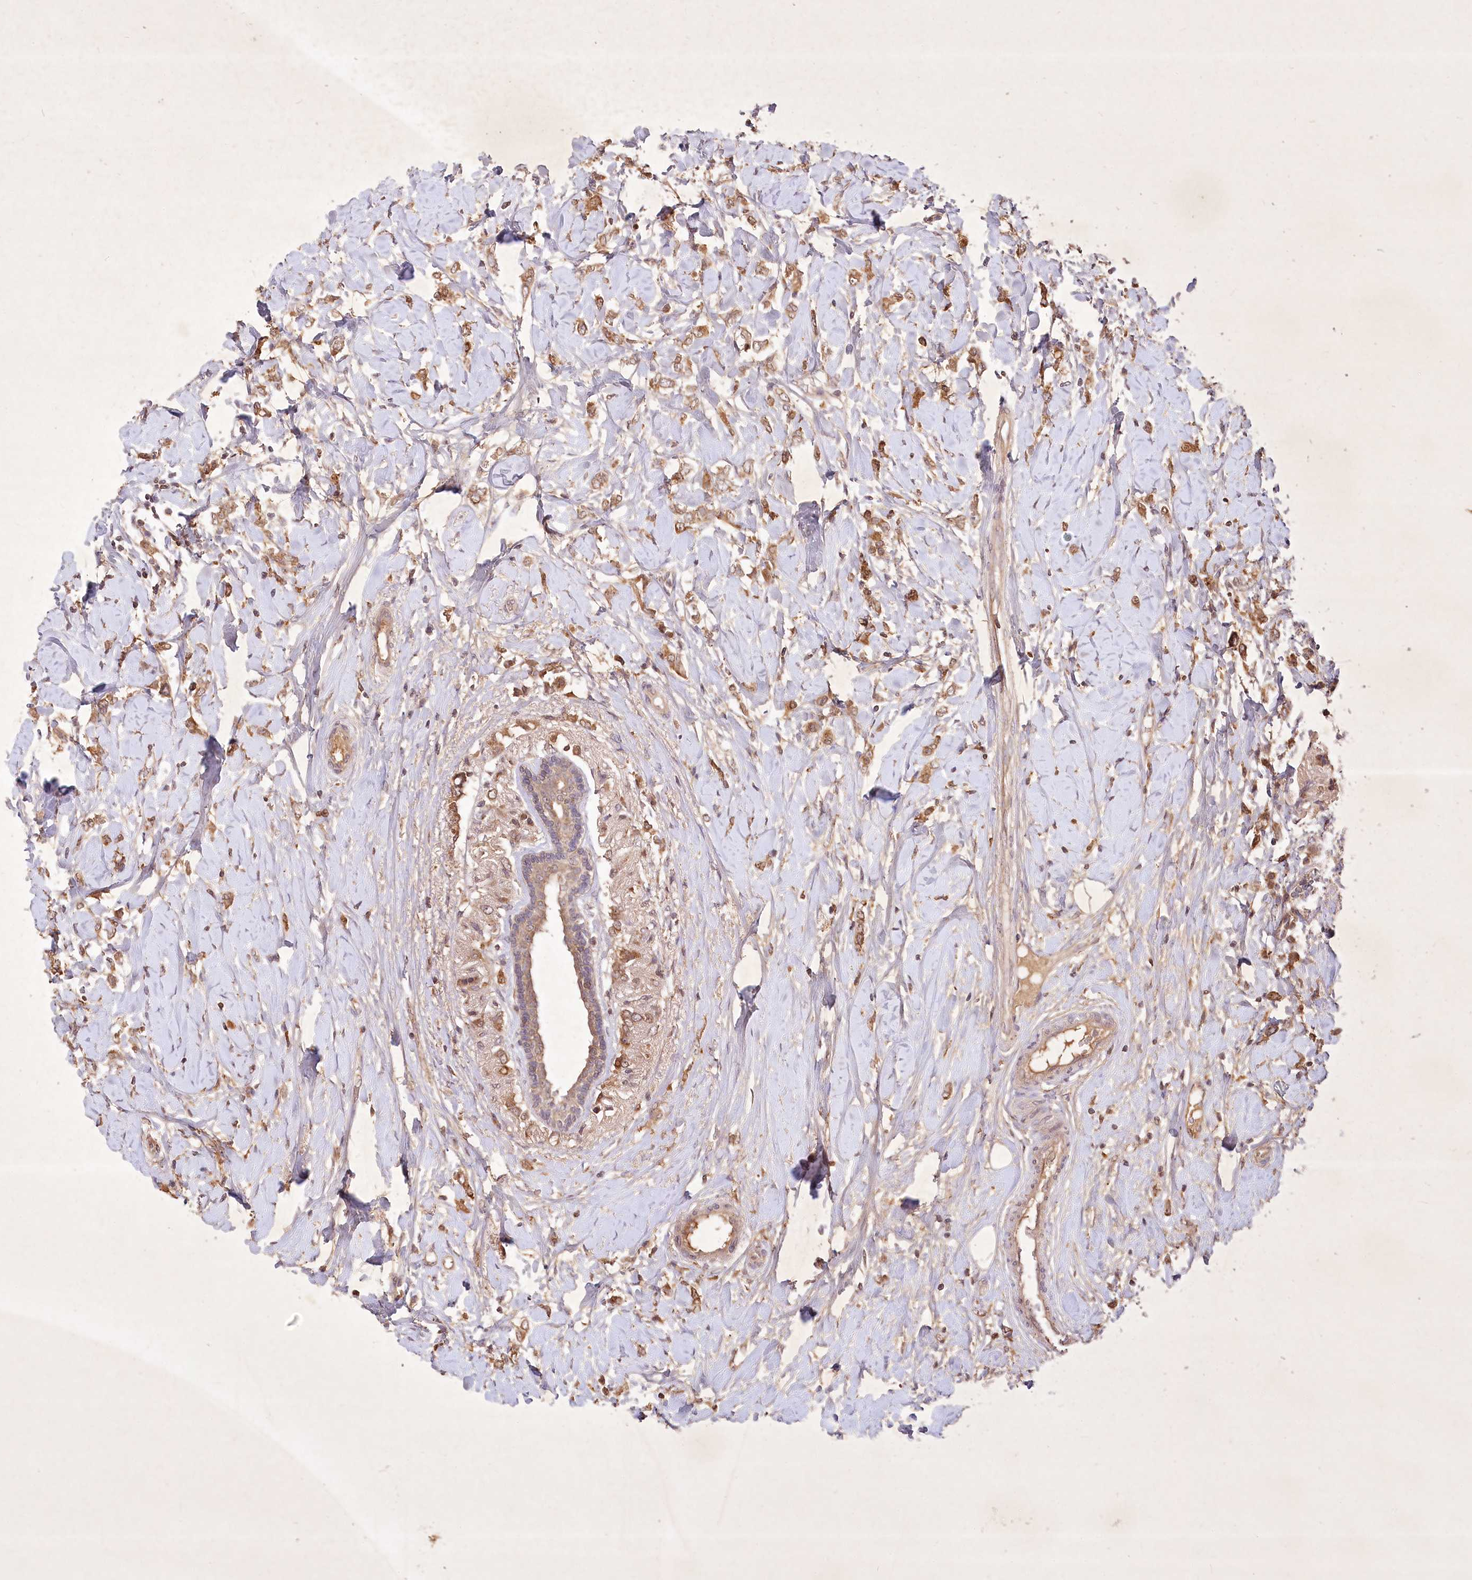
{"staining": {"intensity": "moderate", "quantity": ">75%", "location": "cytoplasmic/membranous"}, "tissue": "breast cancer", "cell_type": "Tumor cells", "image_type": "cancer", "snomed": [{"axis": "morphology", "description": "Normal tissue, NOS"}, {"axis": "morphology", "description": "Lobular carcinoma"}, {"axis": "topography", "description": "Breast"}], "caption": "An image of human breast cancer stained for a protein demonstrates moderate cytoplasmic/membranous brown staining in tumor cells.", "gene": "IRAK1BP1", "patient": {"sex": "female", "age": 47}}